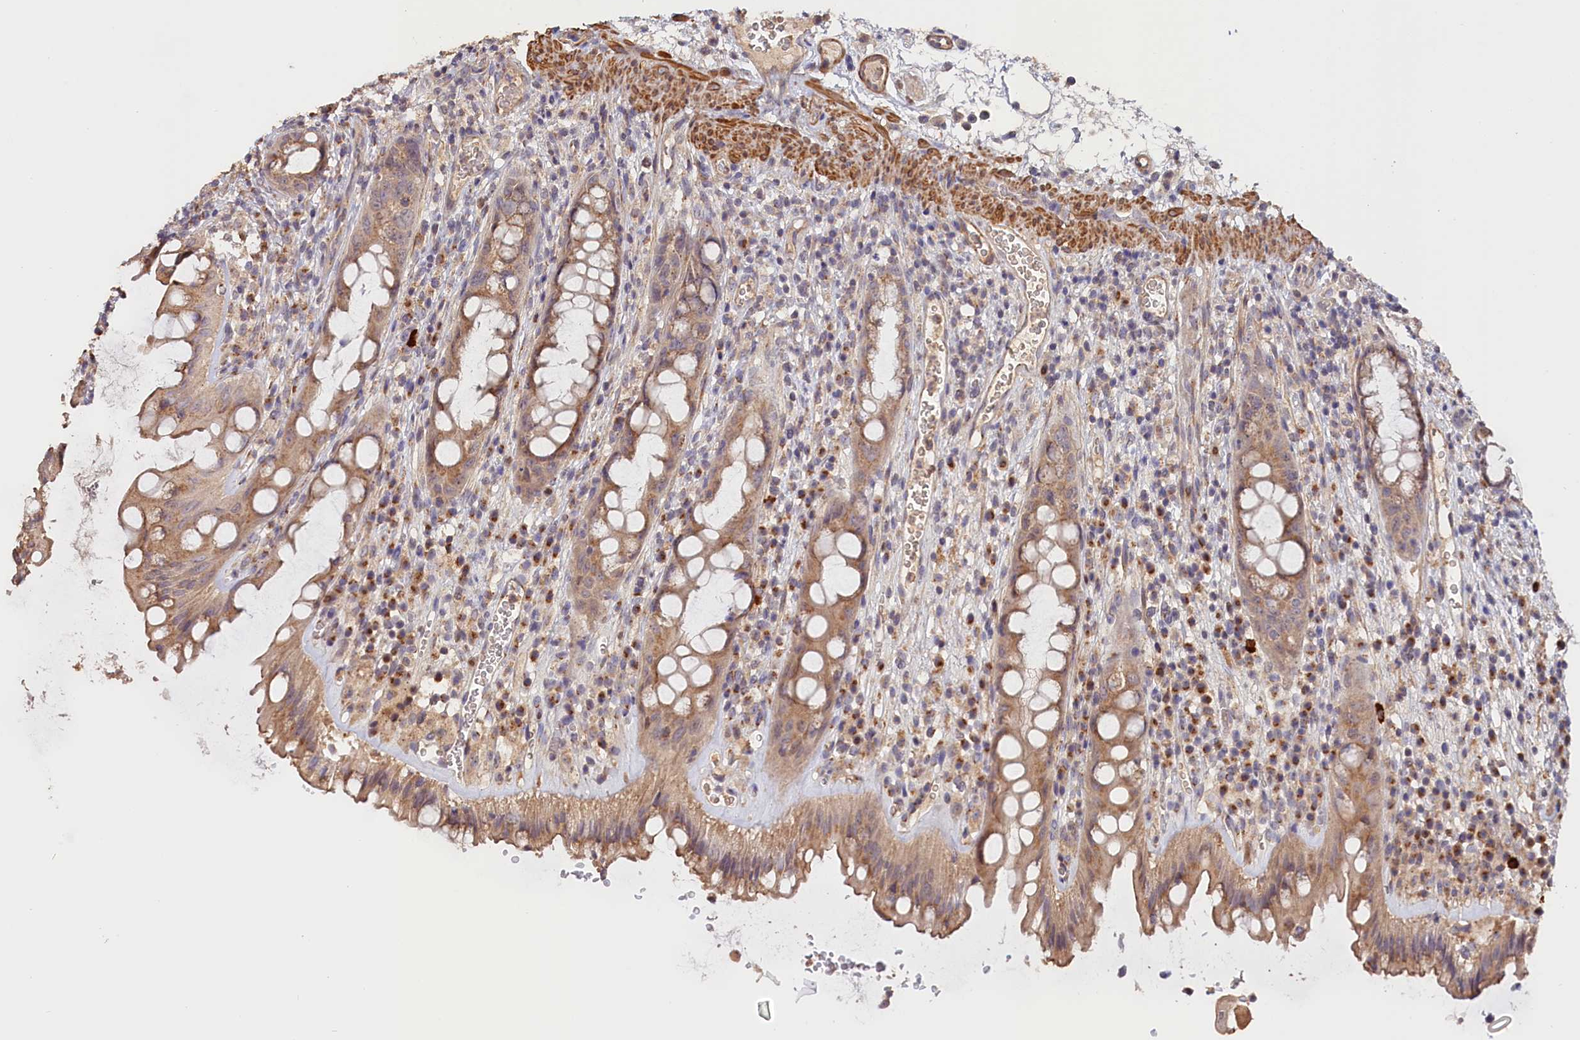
{"staining": {"intensity": "moderate", "quantity": ">75%", "location": "cytoplasmic/membranous"}, "tissue": "rectum", "cell_type": "Glandular cells", "image_type": "normal", "snomed": [{"axis": "morphology", "description": "Normal tissue, NOS"}, {"axis": "topography", "description": "Rectum"}], "caption": "Immunohistochemical staining of normal human rectum demonstrates >75% levels of moderate cytoplasmic/membranous protein staining in approximately >75% of glandular cells. Using DAB (brown) and hematoxylin (blue) stains, captured at high magnification using brightfield microscopy.", "gene": "TANGO6", "patient": {"sex": "female", "age": 57}}